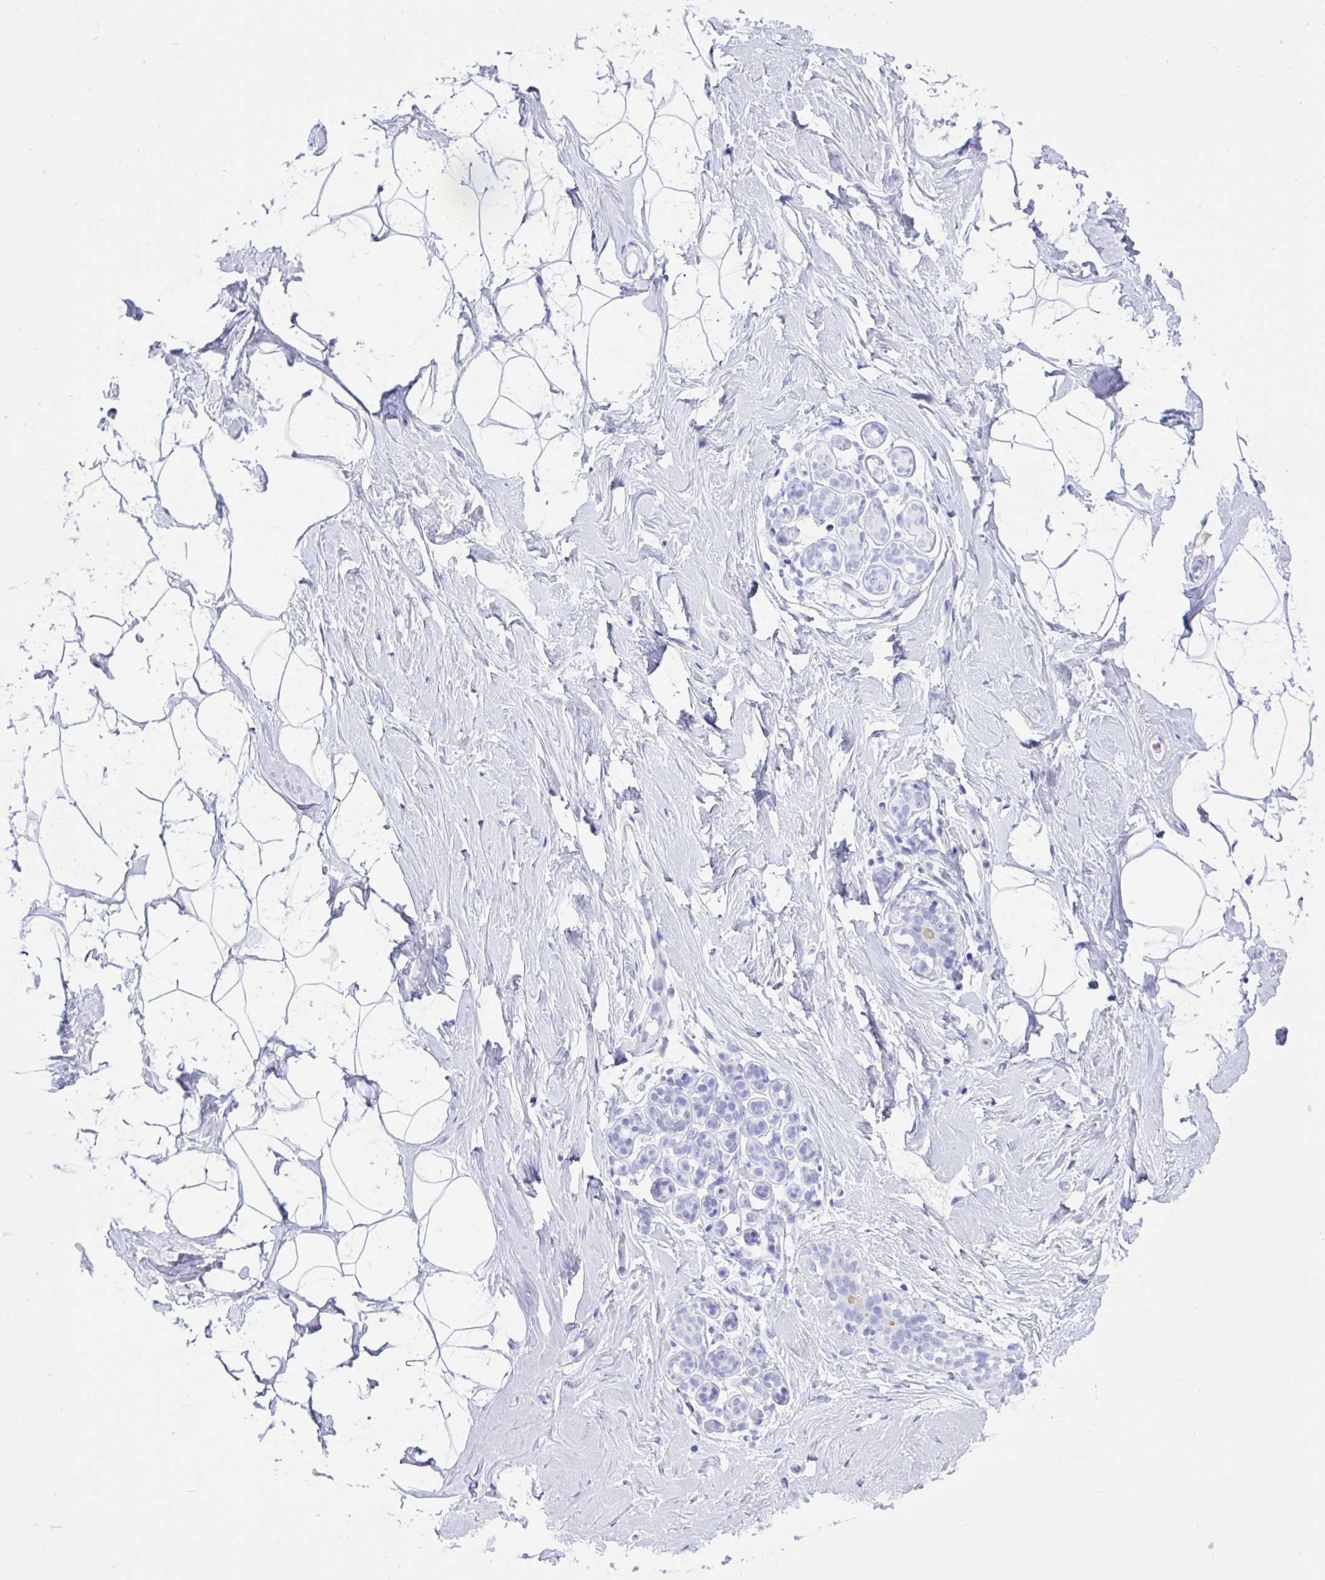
{"staining": {"intensity": "negative", "quantity": "none", "location": "none"}, "tissue": "breast", "cell_type": "Adipocytes", "image_type": "normal", "snomed": [{"axis": "morphology", "description": "Normal tissue, NOS"}, {"axis": "topography", "description": "Breast"}], "caption": "Immunohistochemistry (IHC) photomicrograph of normal breast: human breast stained with DAB (3,3'-diaminobenzidine) exhibits no significant protein staining in adipocytes.", "gene": "AKR1D1", "patient": {"sex": "female", "age": 32}}